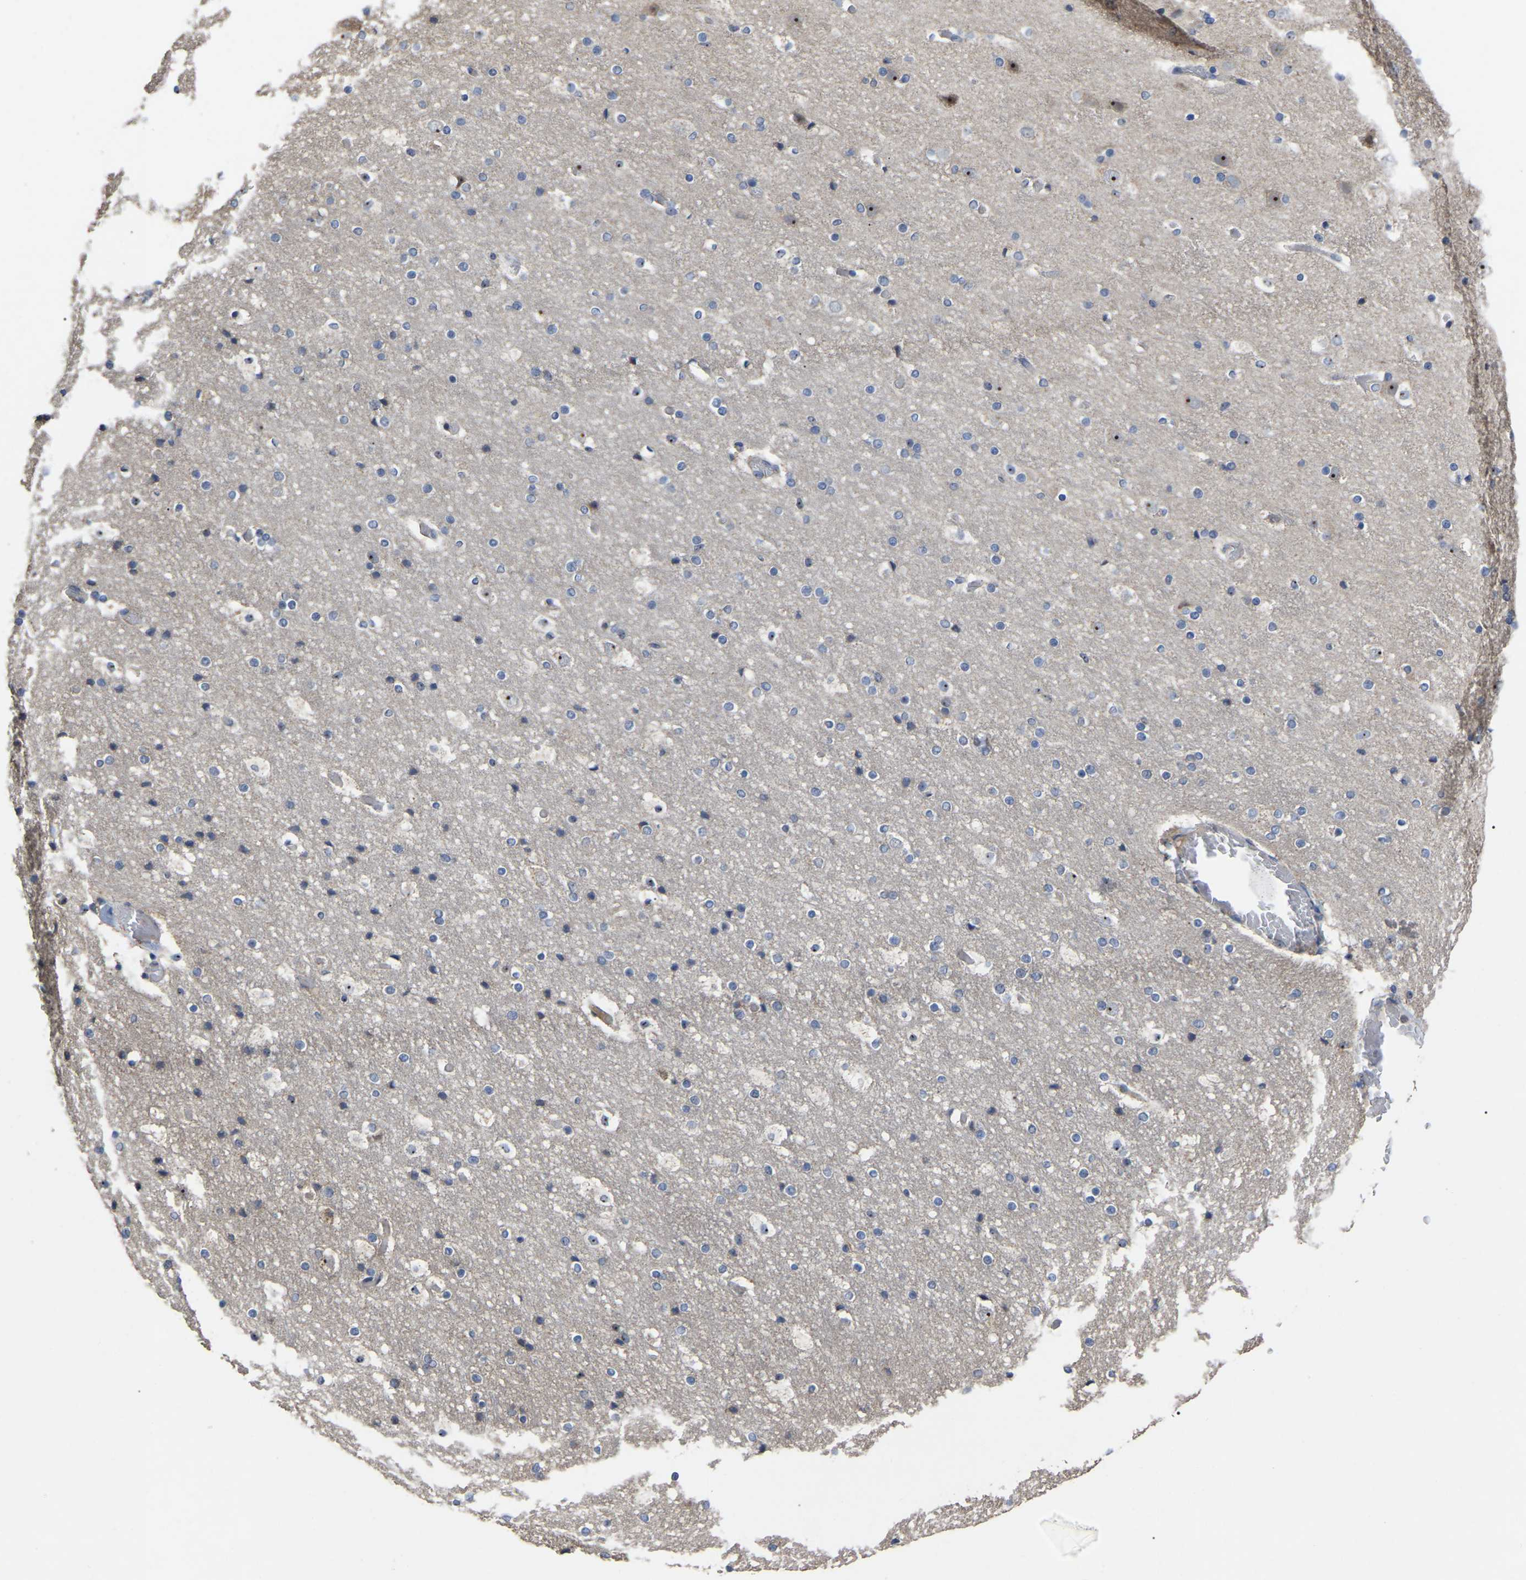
{"staining": {"intensity": "negative", "quantity": "none", "location": "none"}, "tissue": "cerebral cortex", "cell_type": "Endothelial cells", "image_type": "normal", "snomed": [{"axis": "morphology", "description": "Normal tissue, NOS"}, {"axis": "topography", "description": "Cerebral cortex"}], "caption": "DAB (3,3'-diaminobenzidine) immunohistochemical staining of benign cerebral cortex demonstrates no significant positivity in endothelial cells. (DAB (3,3'-diaminobenzidine) immunohistochemistry (IHC), high magnification).", "gene": "NOP53", "patient": {"sex": "male", "age": 57}}